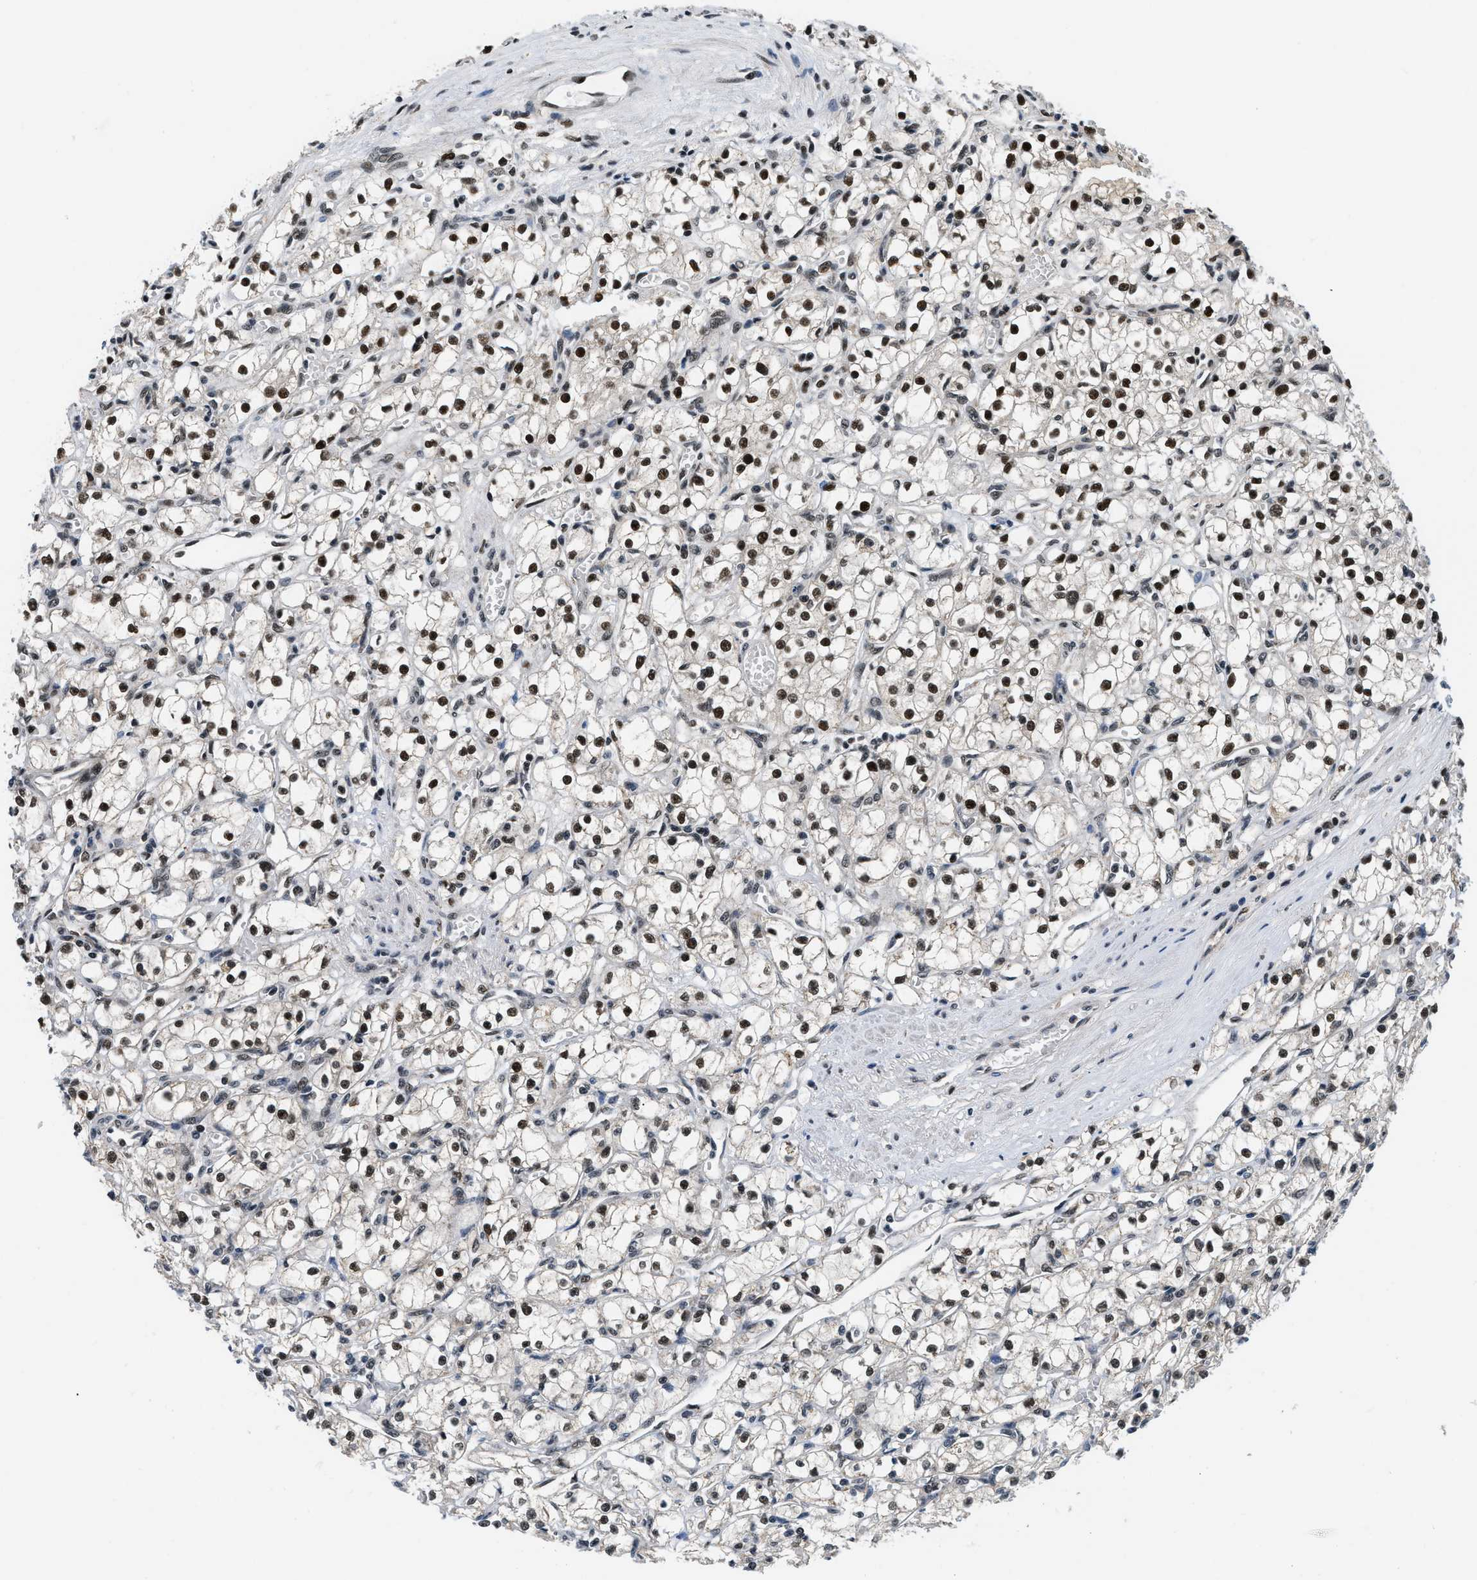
{"staining": {"intensity": "strong", "quantity": ">75%", "location": "nuclear"}, "tissue": "renal cancer", "cell_type": "Tumor cells", "image_type": "cancer", "snomed": [{"axis": "morphology", "description": "Adenocarcinoma, NOS"}, {"axis": "topography", "description": "Kidney"}], "caption": "Immunohistochemical staining of human renal adenocarcinoma reveals high levels of strong nuclear expression in about >75% of tumor cells. The staining was performed using DAB to visualize the protein expression in brown, while the nuclei were stained in blue with hematoxylin (Magnification: 20x).", "gene": "KDM3B", "patient": {"sex": "male", "age": 56}}